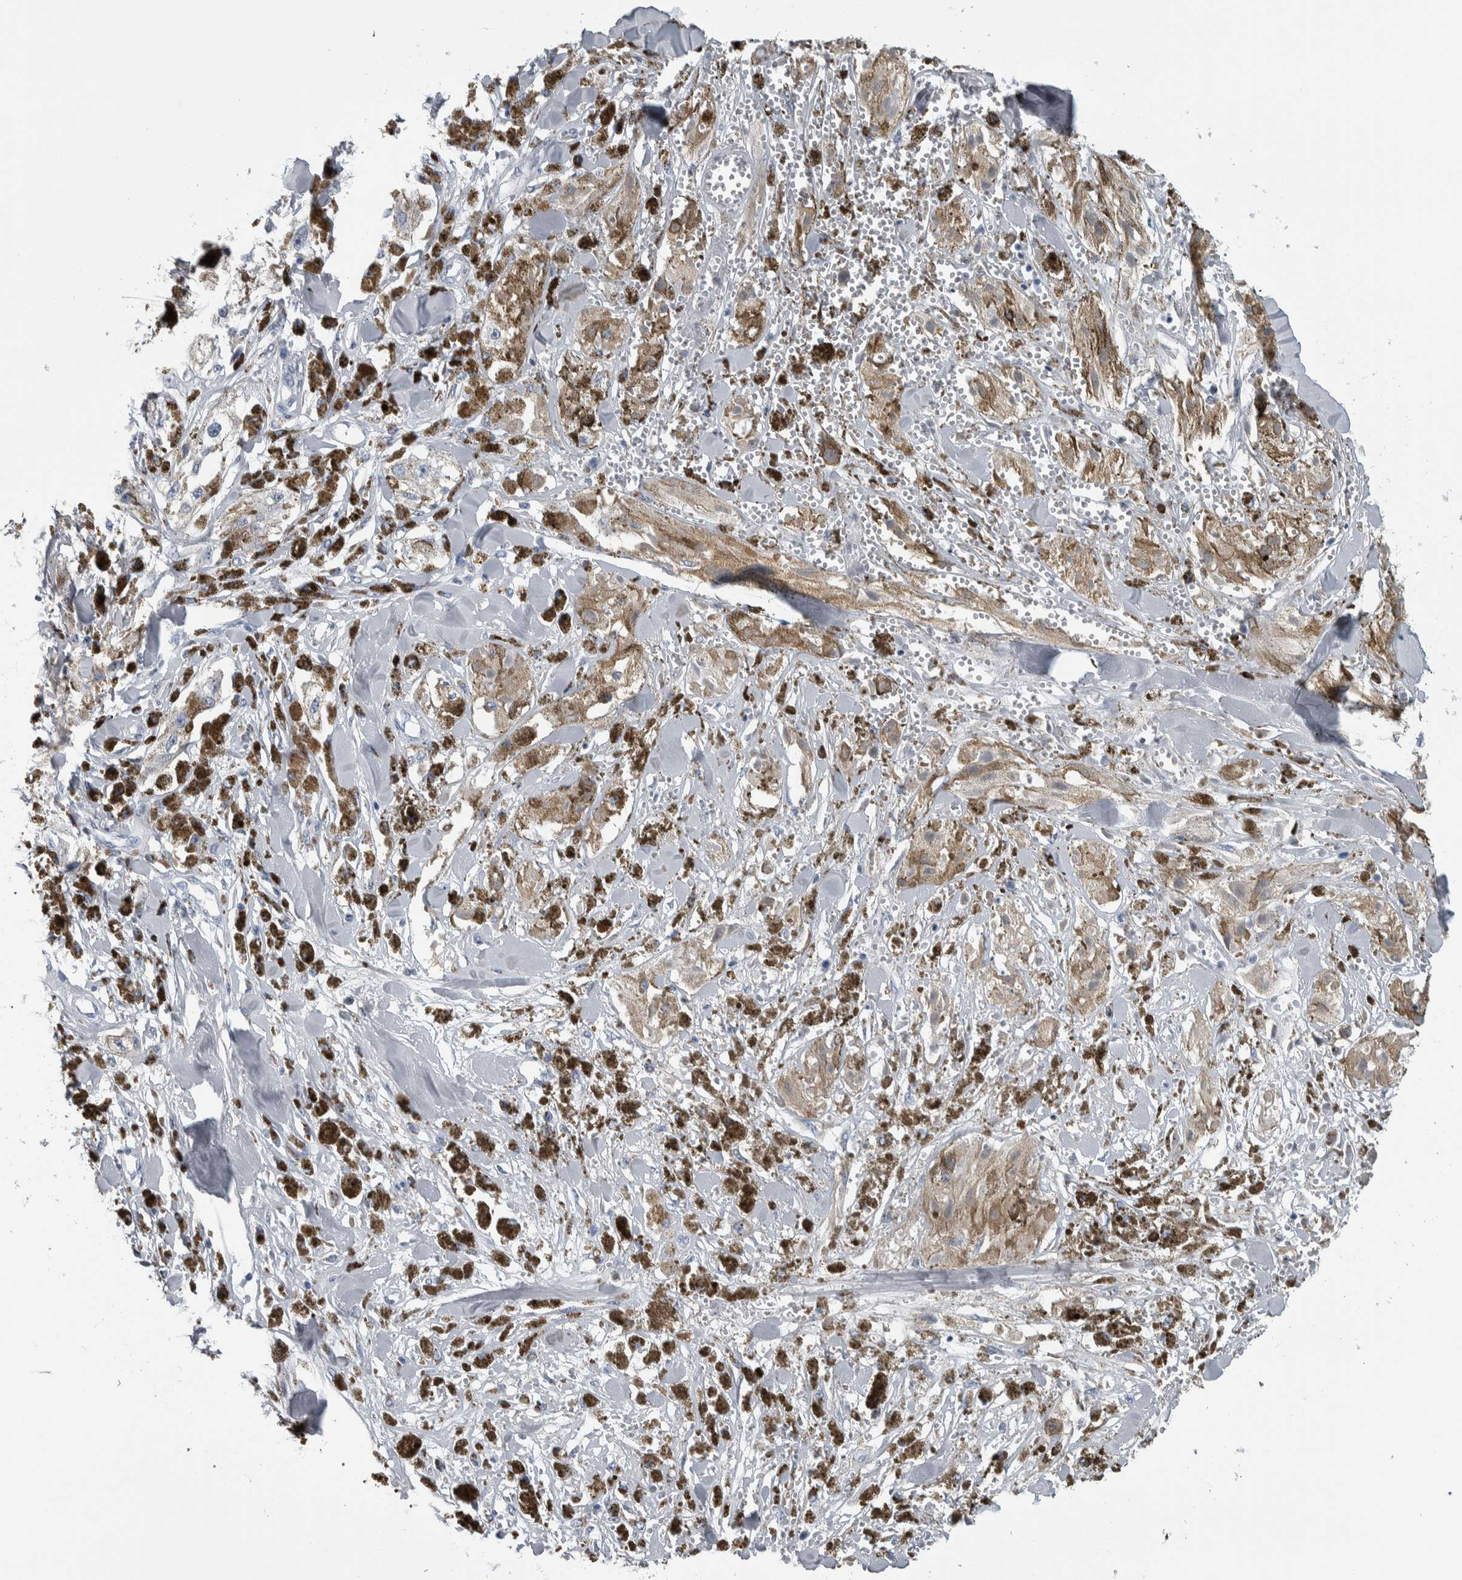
{"staining": {"intensity": "negative", "quantity": "none", "location": "none"}, "tissue": "melanoma", "cell_type": "Tumor cells", "image_type": "cancer", "snomed": [{"axis": "morphology", "description": "Malignant melanoma, NOS"}, {"axis": "topography", "description": "Skin"}], "caption": "There is no significant positivity in tumor cells of malignant melanoma.", "gene": "CDH17", "patient": {"sex": "male", "age": 88}}